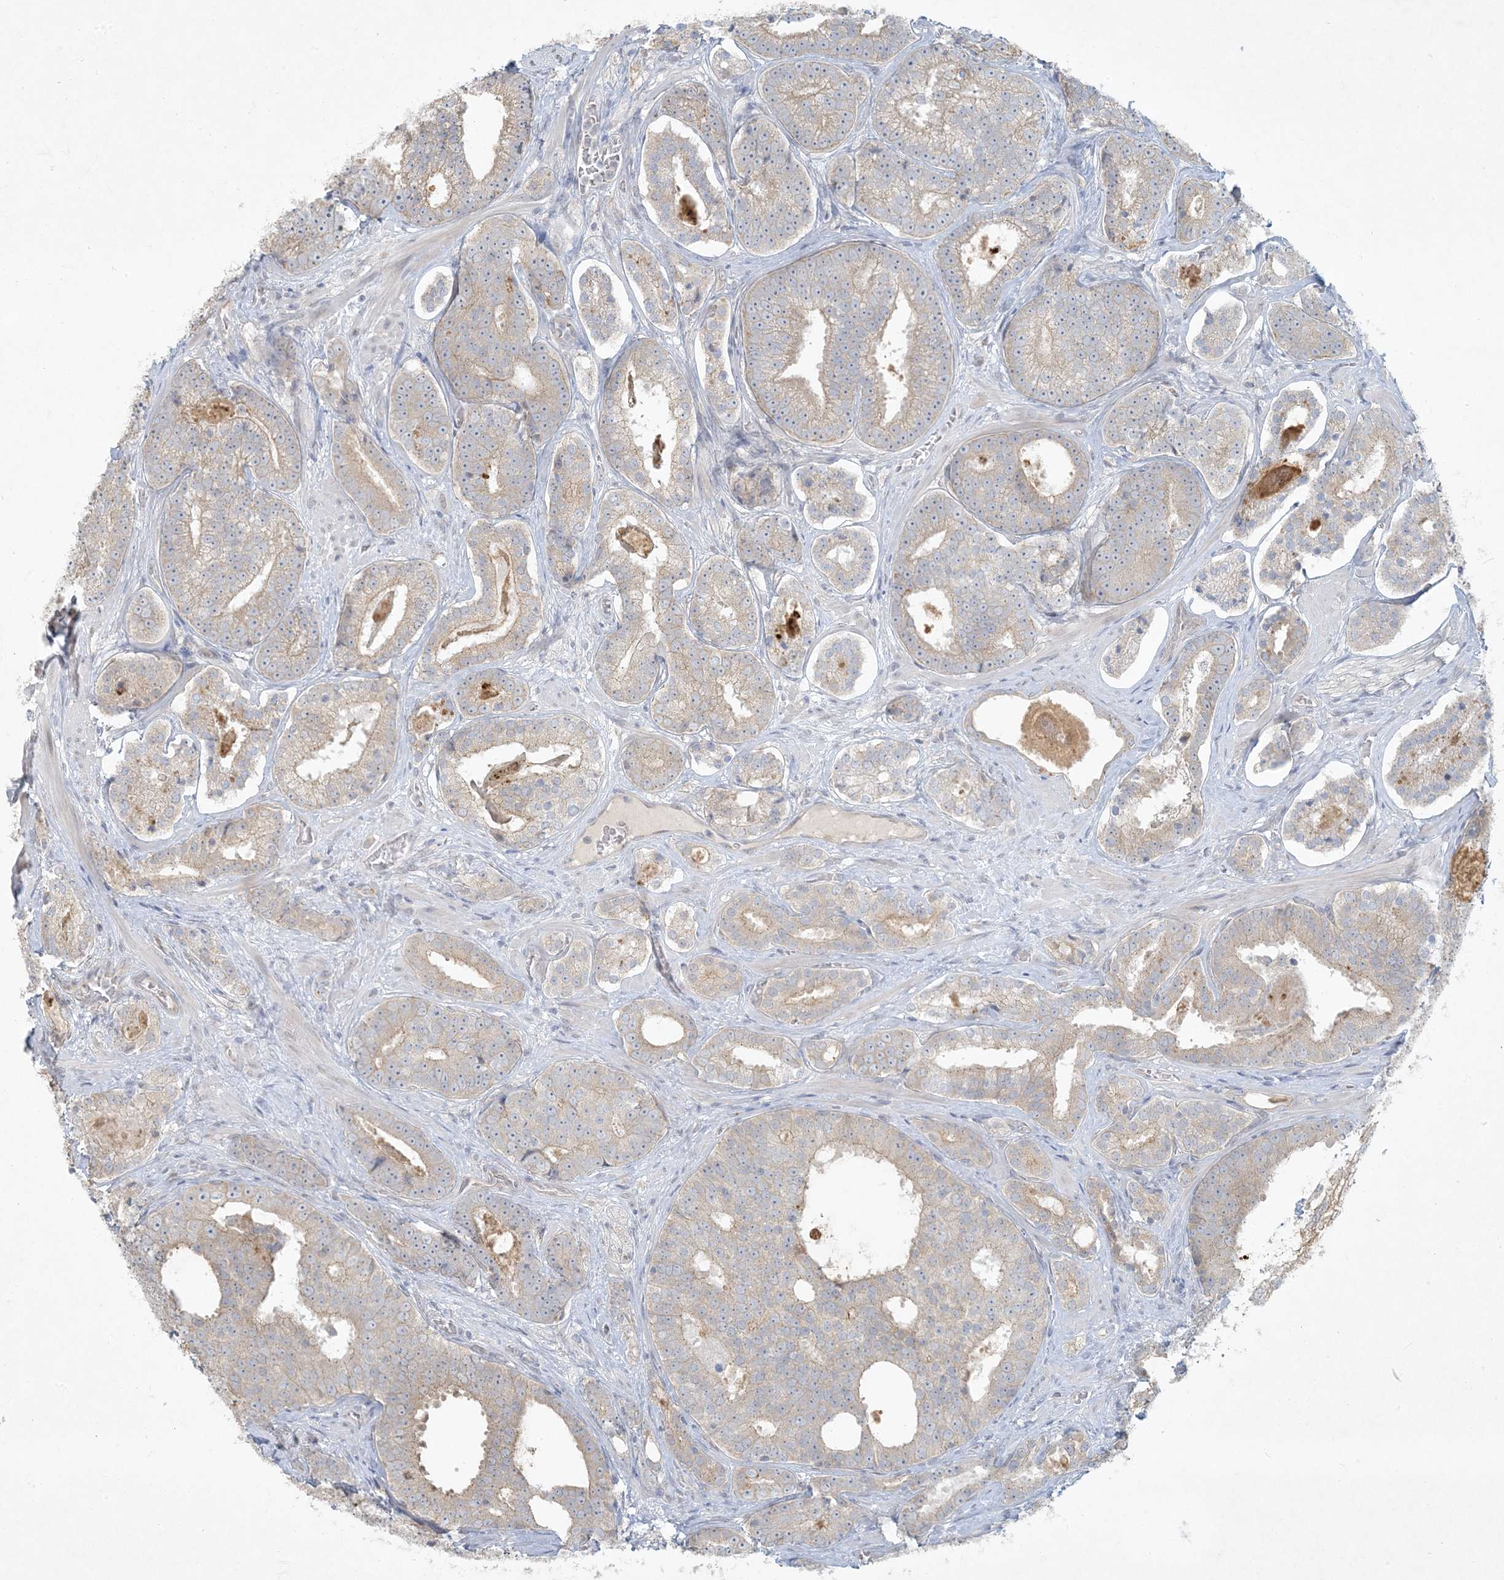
{"staining": {"intensity": "weak", "quantity": "<25%", "location": "cytoplasmic/membranous"}, "tissue": "prostate cancer", "cell_type": "Tumor cells", "image_type": "cancer", "snomed": [{"axis": "morphology", "description": "Adenocarcinoma, High grade"}, {"axis": "topography", "description": "Prostate"}], "caption": "Immunohistochemistry (IHC) image of neoplastic tissue: adenocarcinoma (high-grade) (prostate) stained with DAB demonstrates no significant protein positivity in tumor cells. (DAB immunohistochemistry (IHC) with hematoxylin counter stain).", "gene": "BCORL1", "patient": {"sex": "male", "age": 60}}